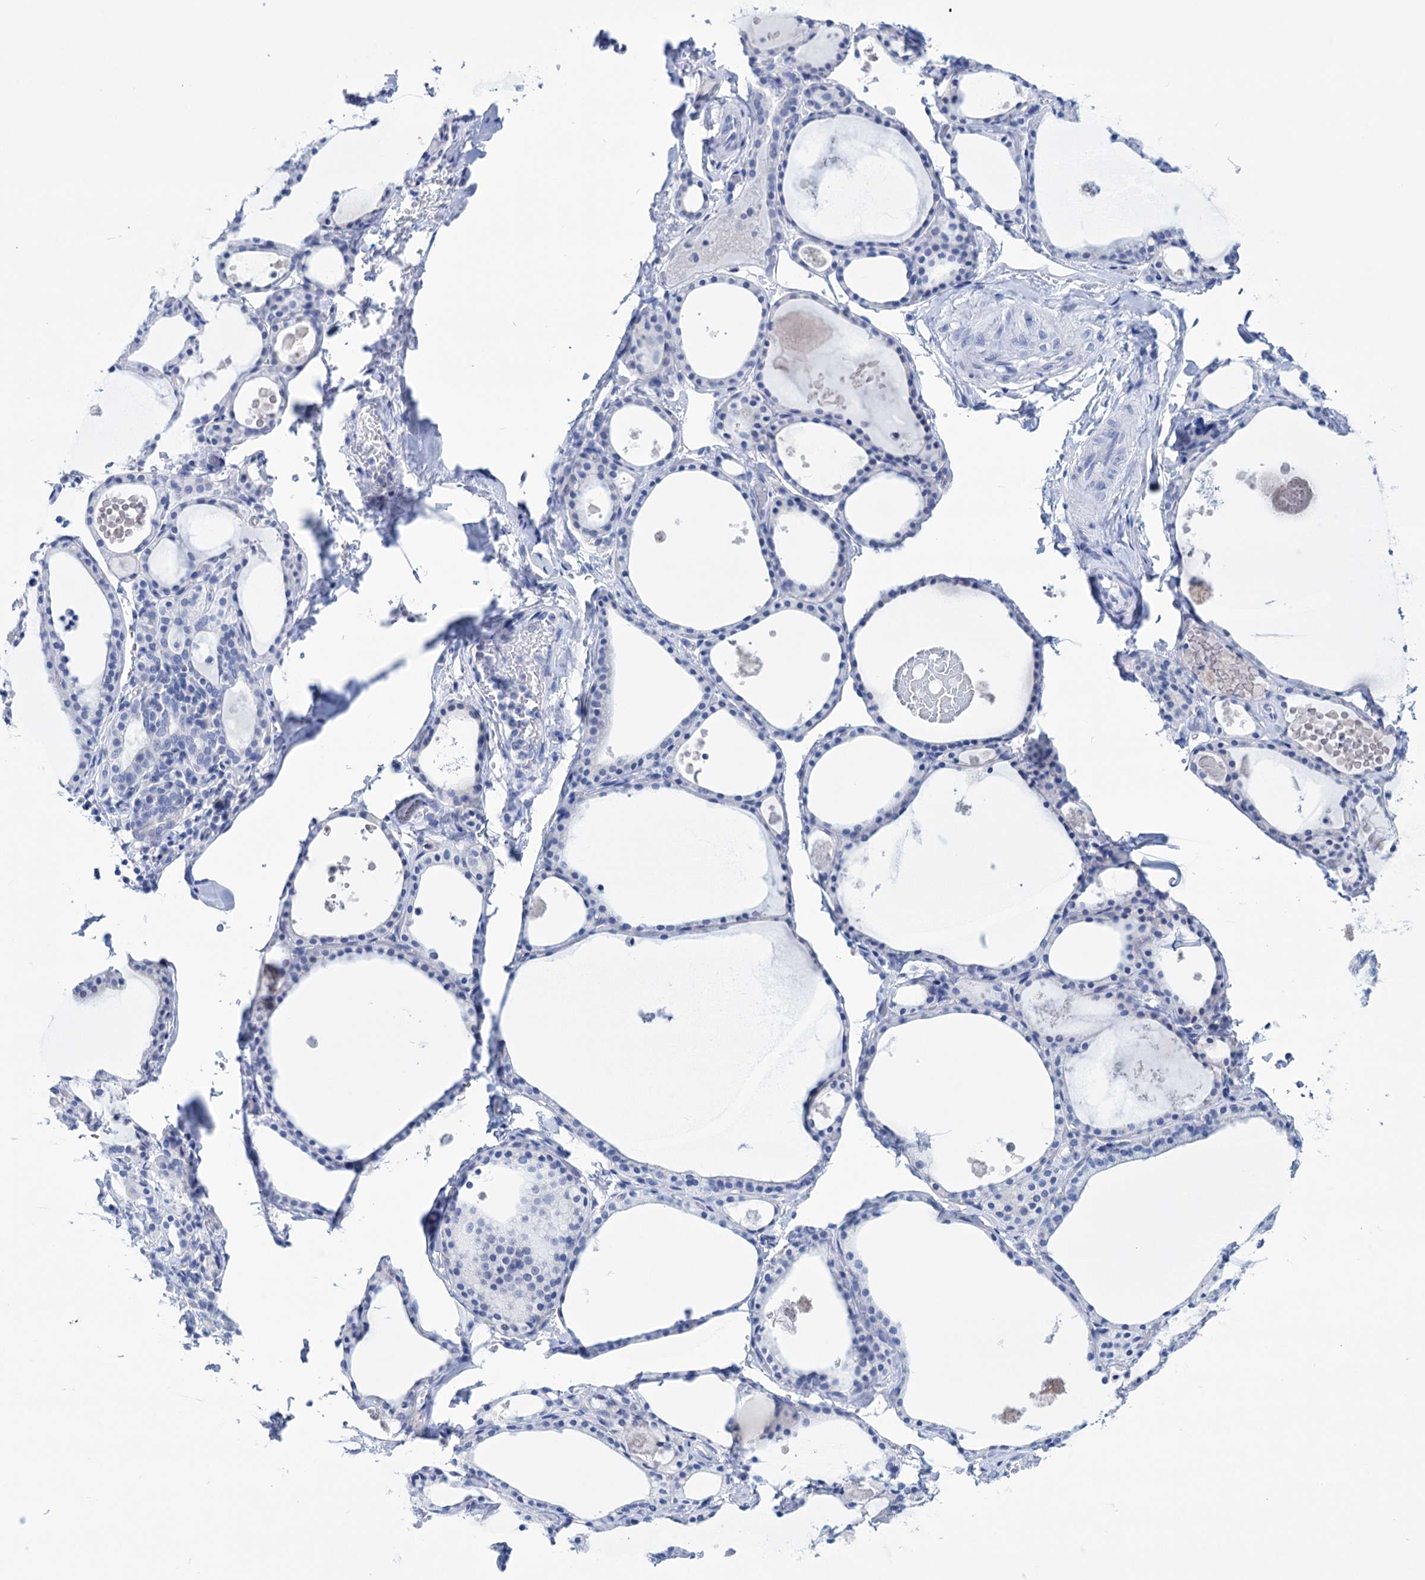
{"staining": {"intensity": "negative", "quantity": "none", "location": "none"}, "tissue": "thyroid gland", "cell_type": "Glandular cells", "image_type": "normal", "snomed": [{"axis": "morphology", "description": "Normal tissue, NOS"}, {"axis": "topography", "description": "Thyroid gland"}], "caption": "DAB immunohistochemical staining of normal thyroid gland shows no significant staining in glandular cells. (Brightfield microscopy of DAB (3,3'-diaminobenzidine) immunohistochemistry at high magnification).", "gene": "FBXW12", "patient": {"sex": "male", "age": 56}}